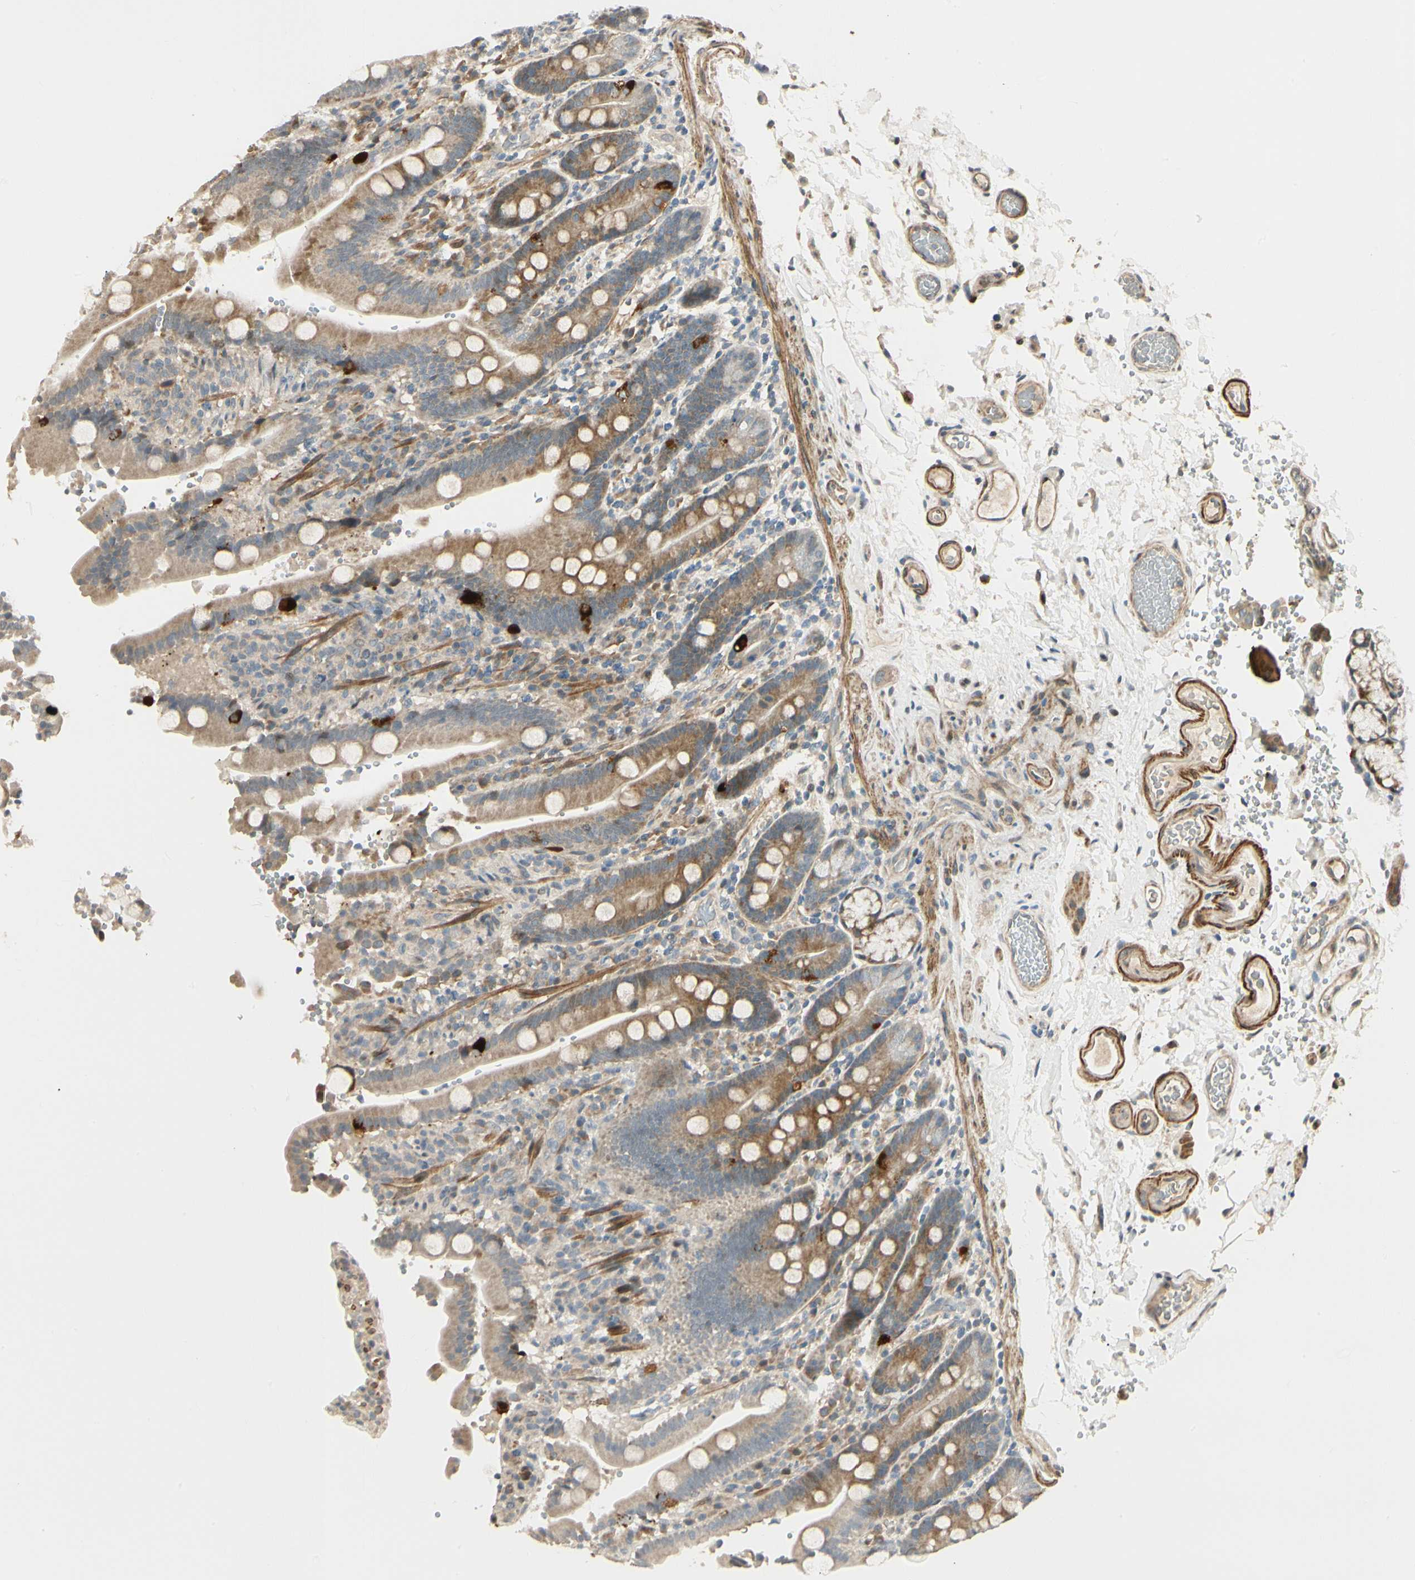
{"staining": {"intensity": "moderate", "quantity": ">75%", "location": "cytoplasmic/membranous"}, "tissue": "duodenum", "cell_type": "Glandular cells", "image_type": "normal", "snomed": [{"axis": "morphology", "description": "Normal tissue, NOS"}, {"axis": "topography", "description": "Small intestine, NOS"}], "caption": "Duodenum stained for a protein (brown) reveals moderate cytoplasmic/membranous positive expression in approximately >75% of glandular cells.", "gene": "P4HA3", "patient": {"sex": "female", "age": 71}}